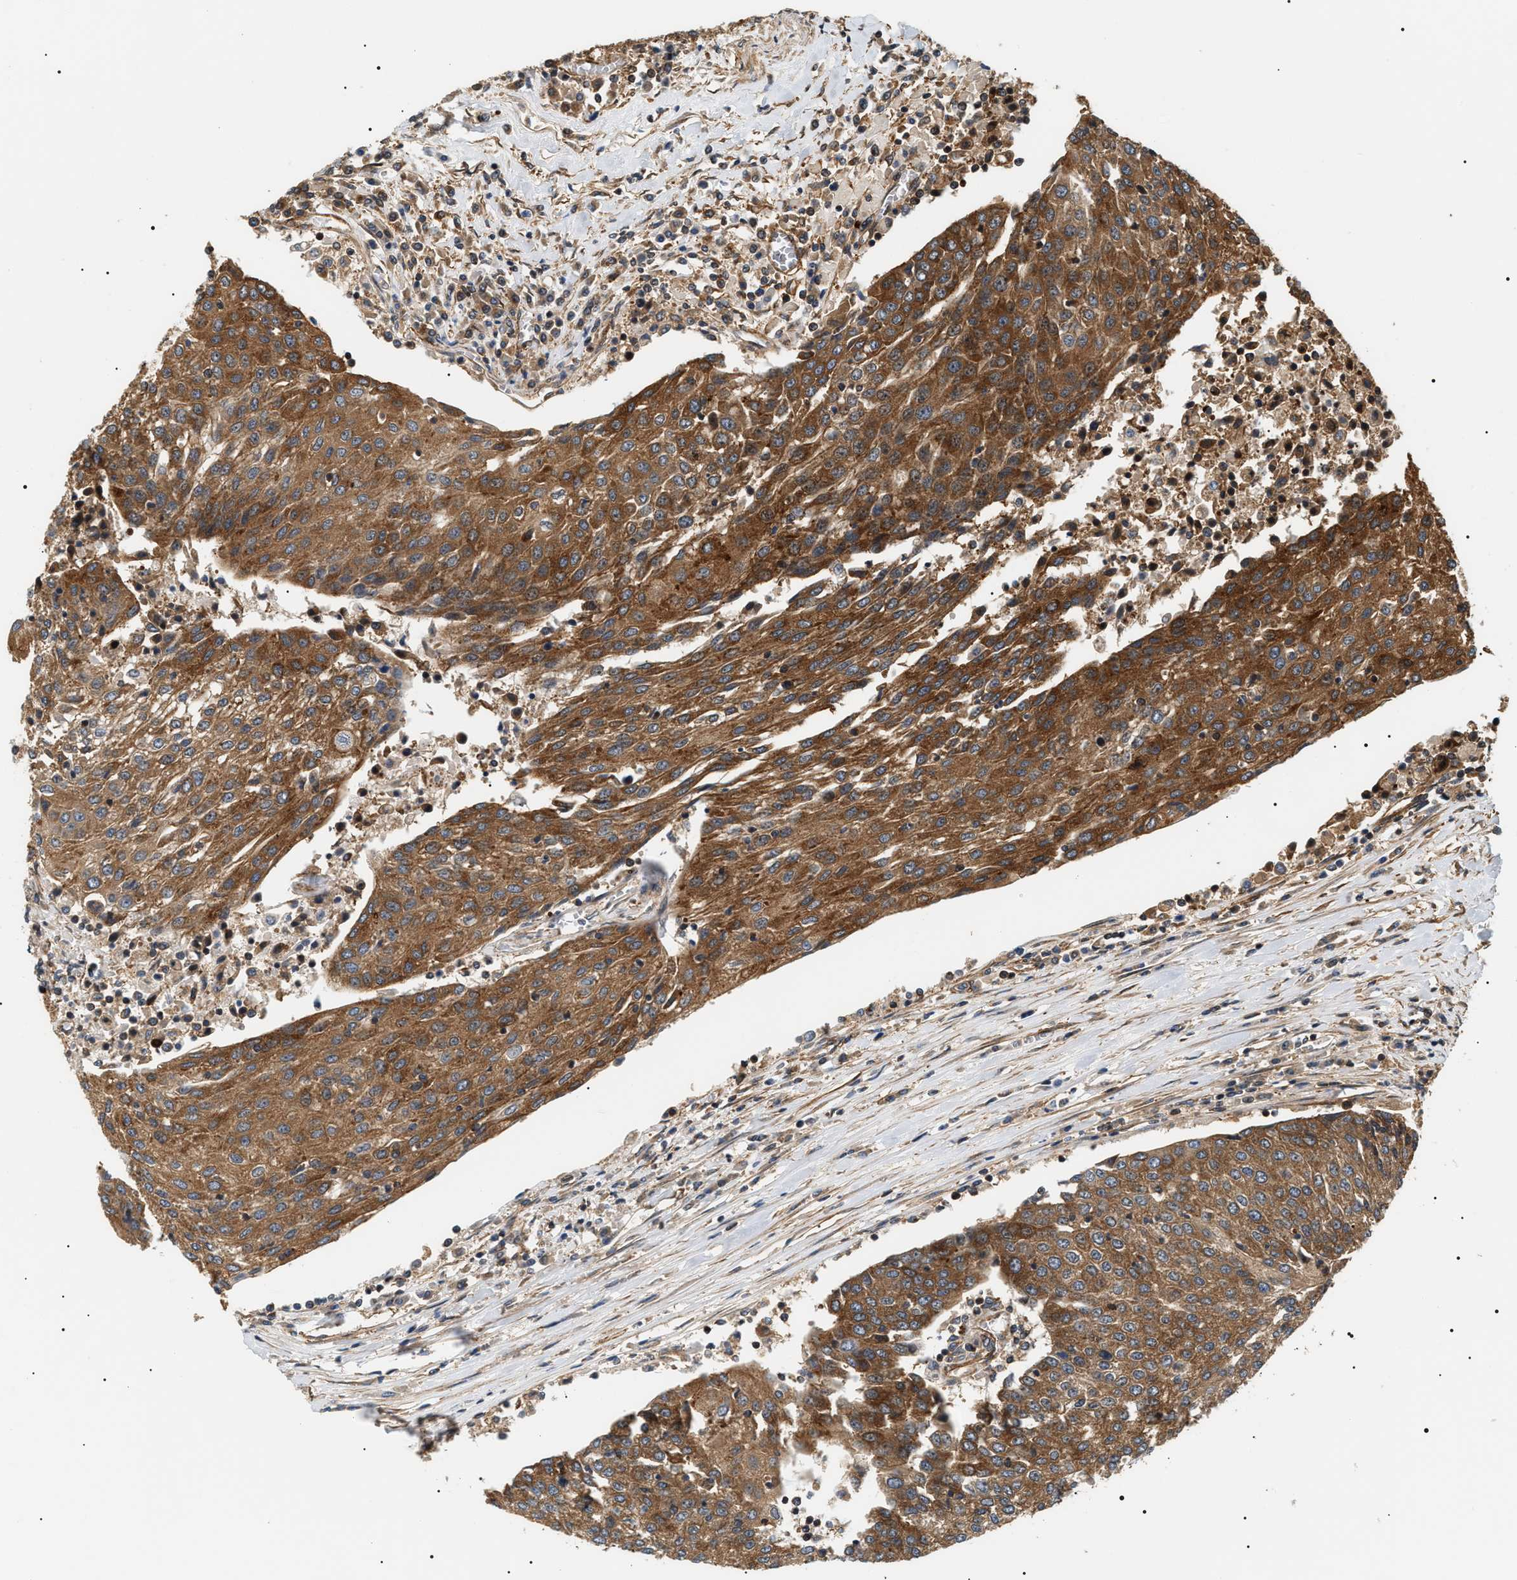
{"staining": {"intensity": "moderate", "quantity": ">75%", "location": "cytoplasmic/membranous"}, "tissue": "urothelial cancer", "cell_type": "Tumor cells", "image_type": "cancer", "snomed": [{"axis": "morphology", "description": "Urothelial carcinoma, High grade"}, {"axis": "topography", "description": "Urinary bladder"}], "caption": "Urothelial carcinoma (high-grade) stained with a protein marker displays moderate staining in tumor cells.", "gene": "SH3GLB2", "patient": {"sex": "female", "age": 85}}